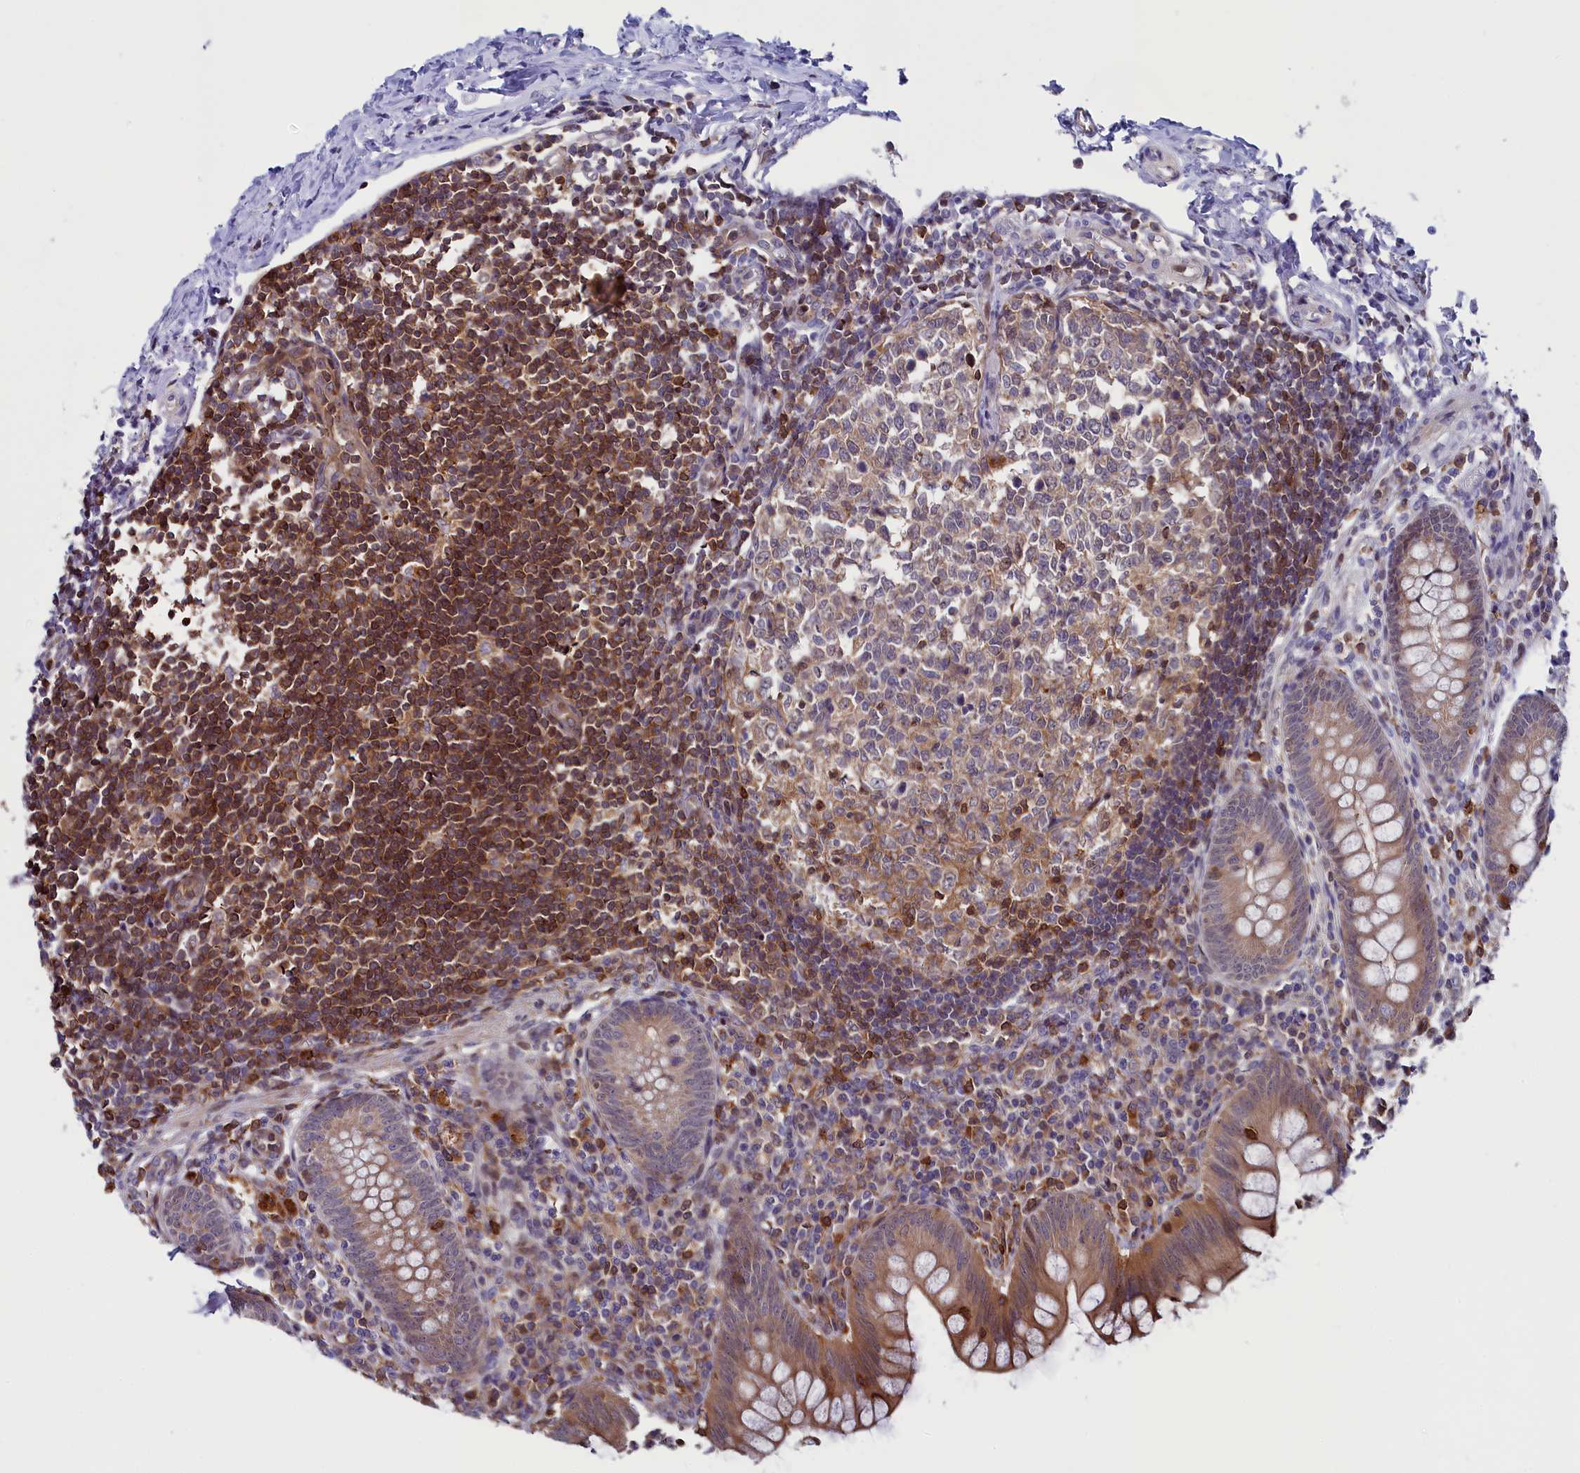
{"staining": {"intensity": "moderate", "quantity": ">75%", "location": "cytoplasmic/membranous"}, "tissue": "appendix", "cell_type": "Glandular cells", "image_type": "normal", "snomed": [{"axis": "morphology", "description": "Normal tissue, NOS"}, {"axis": "topography", "description": "Appendix"}], "caption": "Brown immunohistochemical staining in unremarkable human appendix displays moderate cytoplasmic/membranous staining in approximately >75% of glandular cells. The staining is performed using DAB (3,3'-diaminobenzidine) brown chromogen to label protein expression. The nuclei are counter-stained blue using hematoxylin.", "gene": "CIAPIN1", "patient": {"sex": "female", "age": 33}}